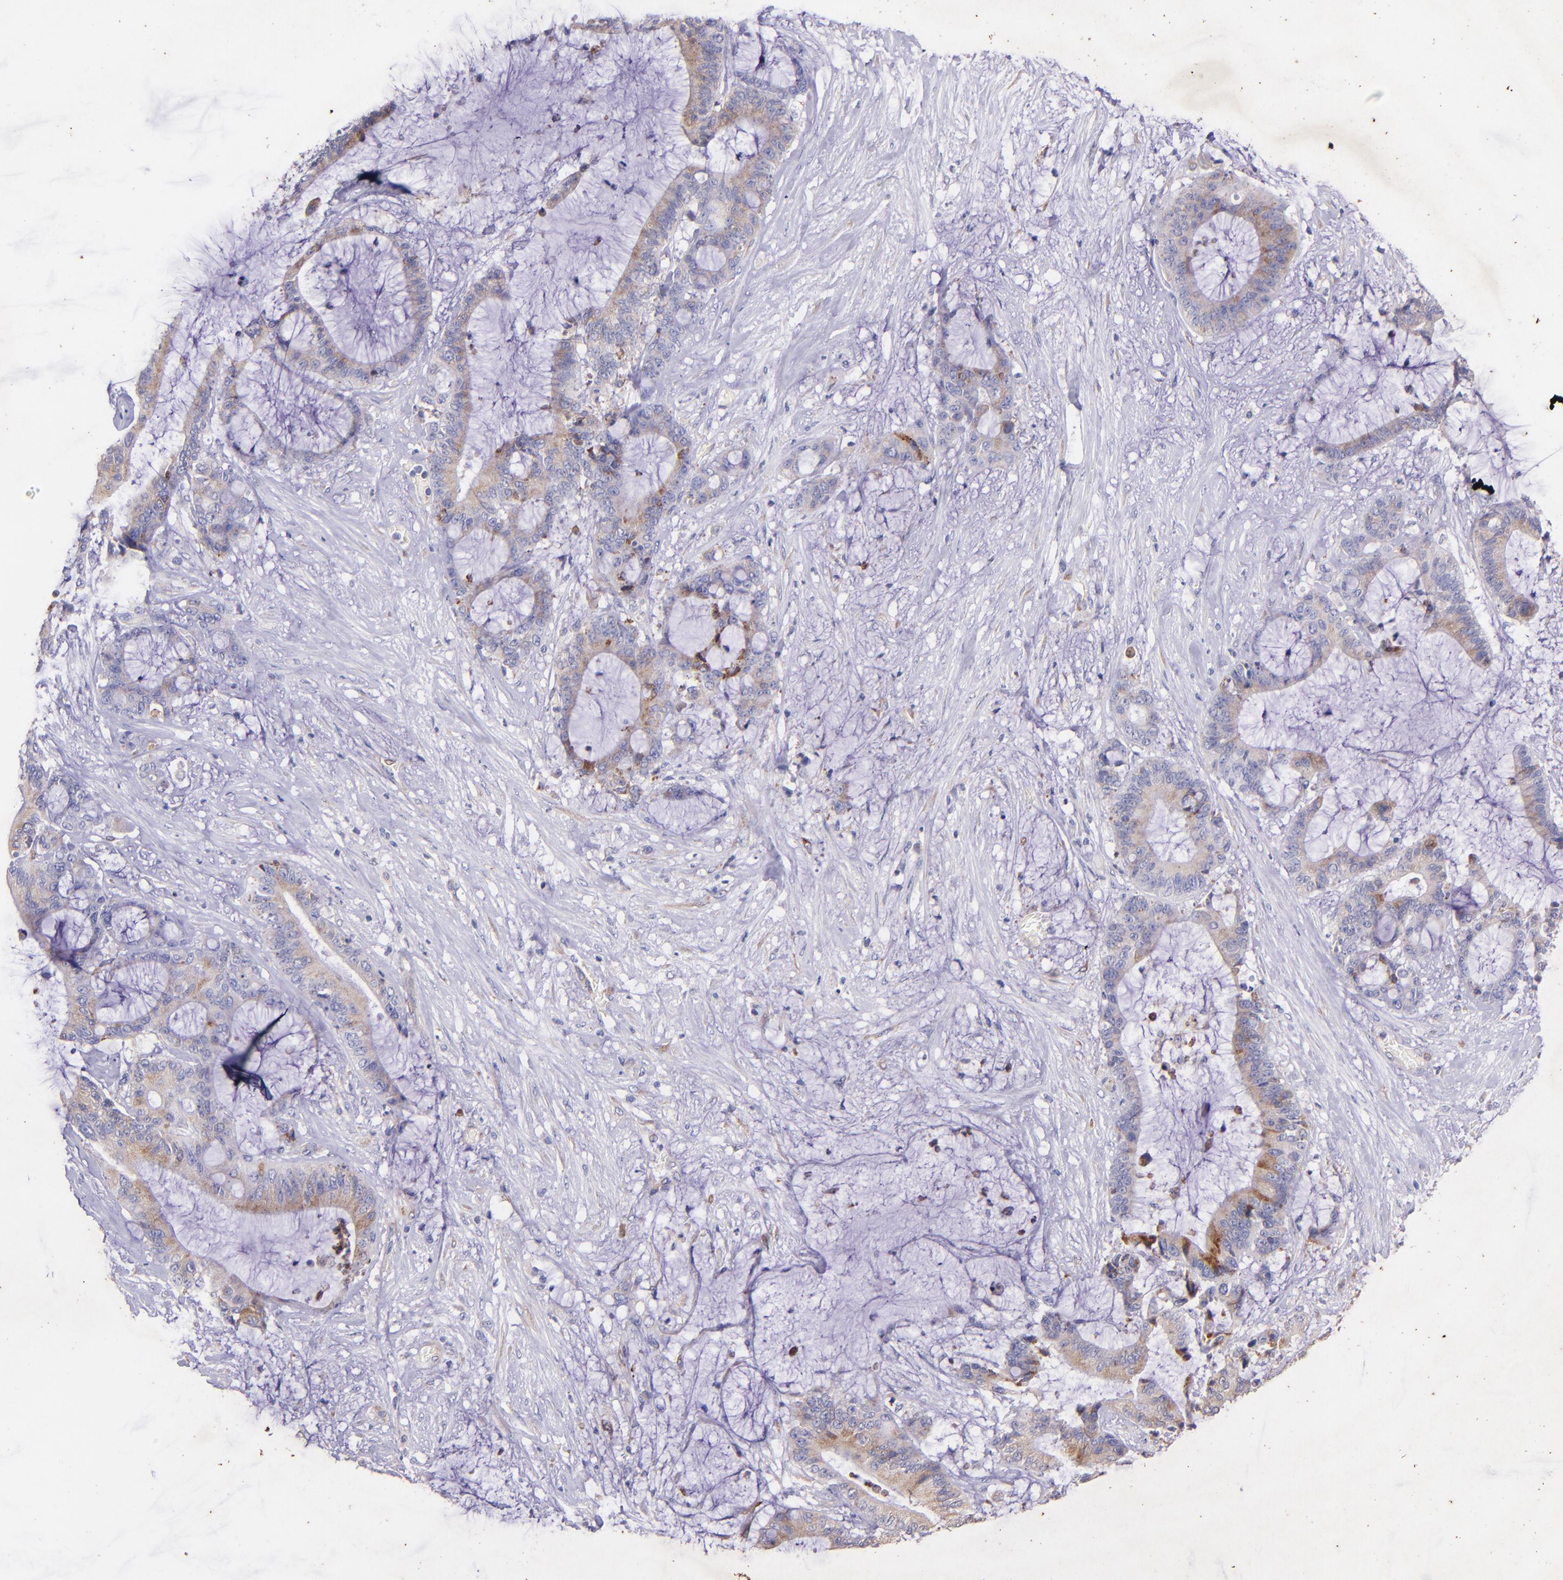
{"staining": {"intensity": "moderate", "quantity": ">75%", "location": "cytoplasmic/membranous"}, "tissue": "liver cancer", "cell_type": "Tumor cells", "image_type": "cancer", "snomed": [{"axis": "morphology", "description": "Cholangiocarcinoma"}, {"axis": "topography", "description": "Liver"}], "caption": "Cholangiocarcinoma (liver) was stained to show a protein in brown. There is medium levels of moderate cytoplasmic/membranous staining in about >75% of tumor cells.", "gene": "RET", "patient": {"sex": "female", "age": 73}}